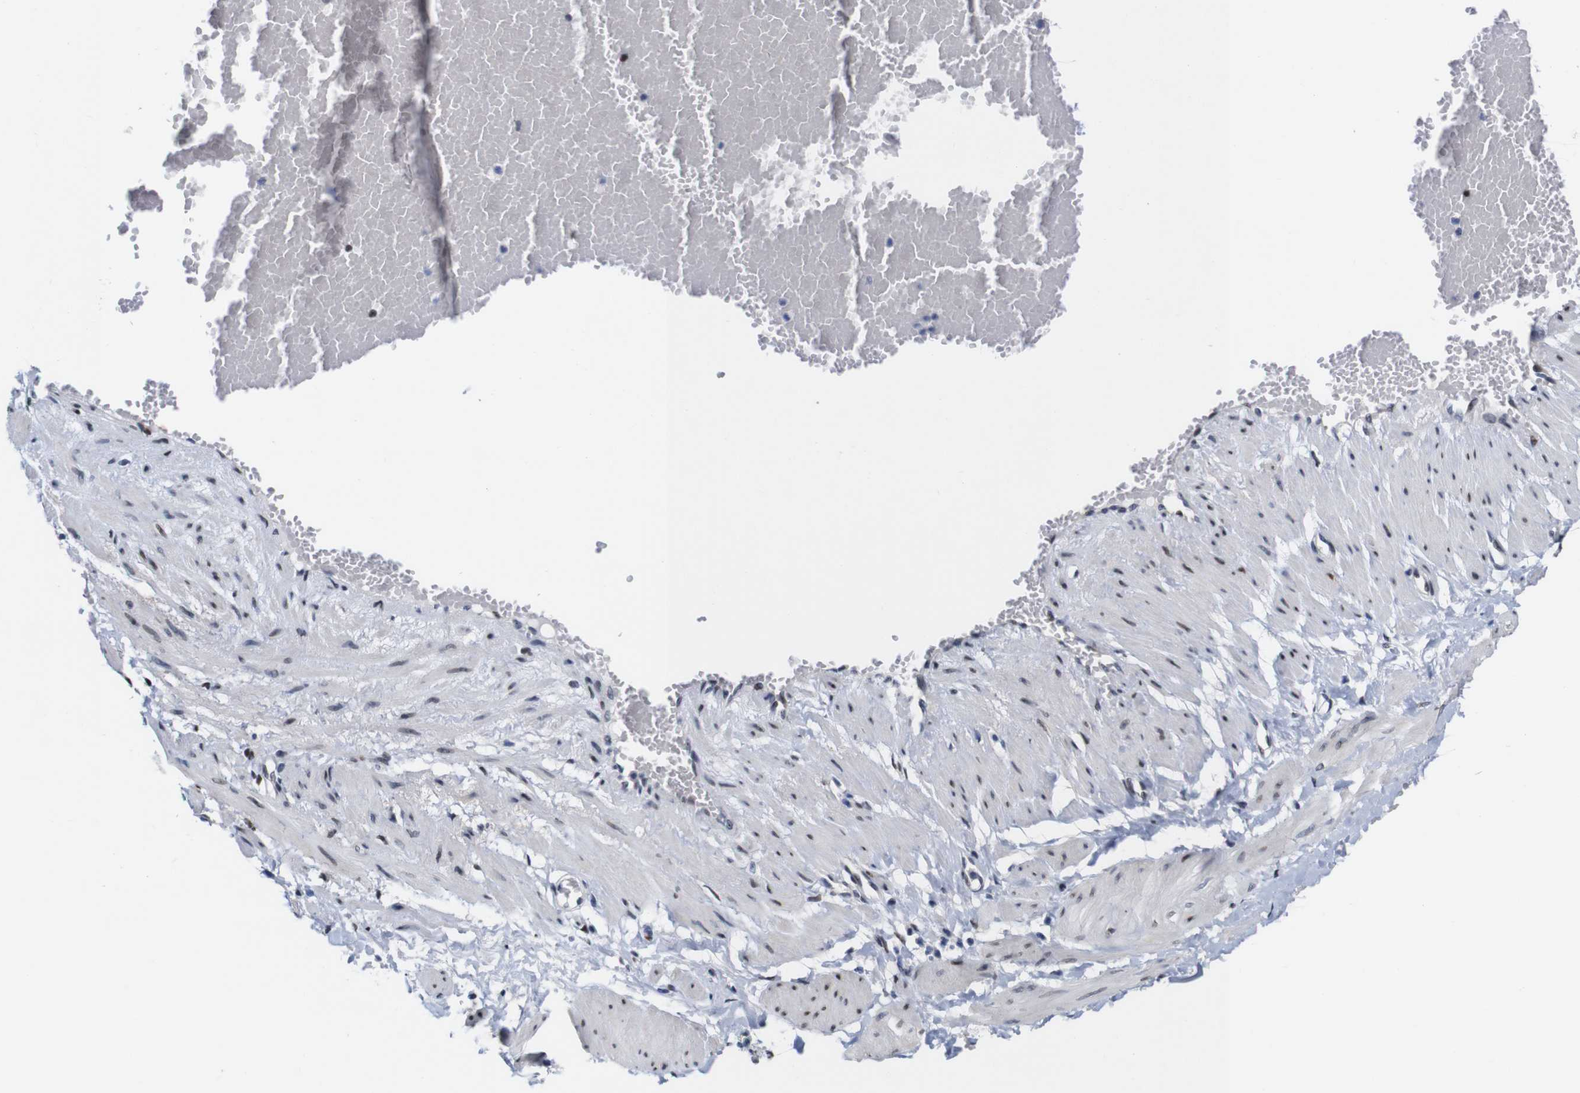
{"staining": {"intensity": "weak", "quantity": "25%-75%", "location": "nuclear"}, "tissue": "adipose tissue", "cell_type": "Adipocytes", "image_type": "normal", "snomed": [{"axis": "morphology", "description": "Normal tissue, NOS"}, {"axis": "topography", "description": "Soft tissue"}, {"axis": "topography", "description": "Vascular tissue"}], "caption": "Adipocytes show low levels of weak nuclear positivity in approximately 25%-75% of cells in benign adipose tissue.", "gene": "GATA6", "patient": {"sex": "female", "age": 35}}